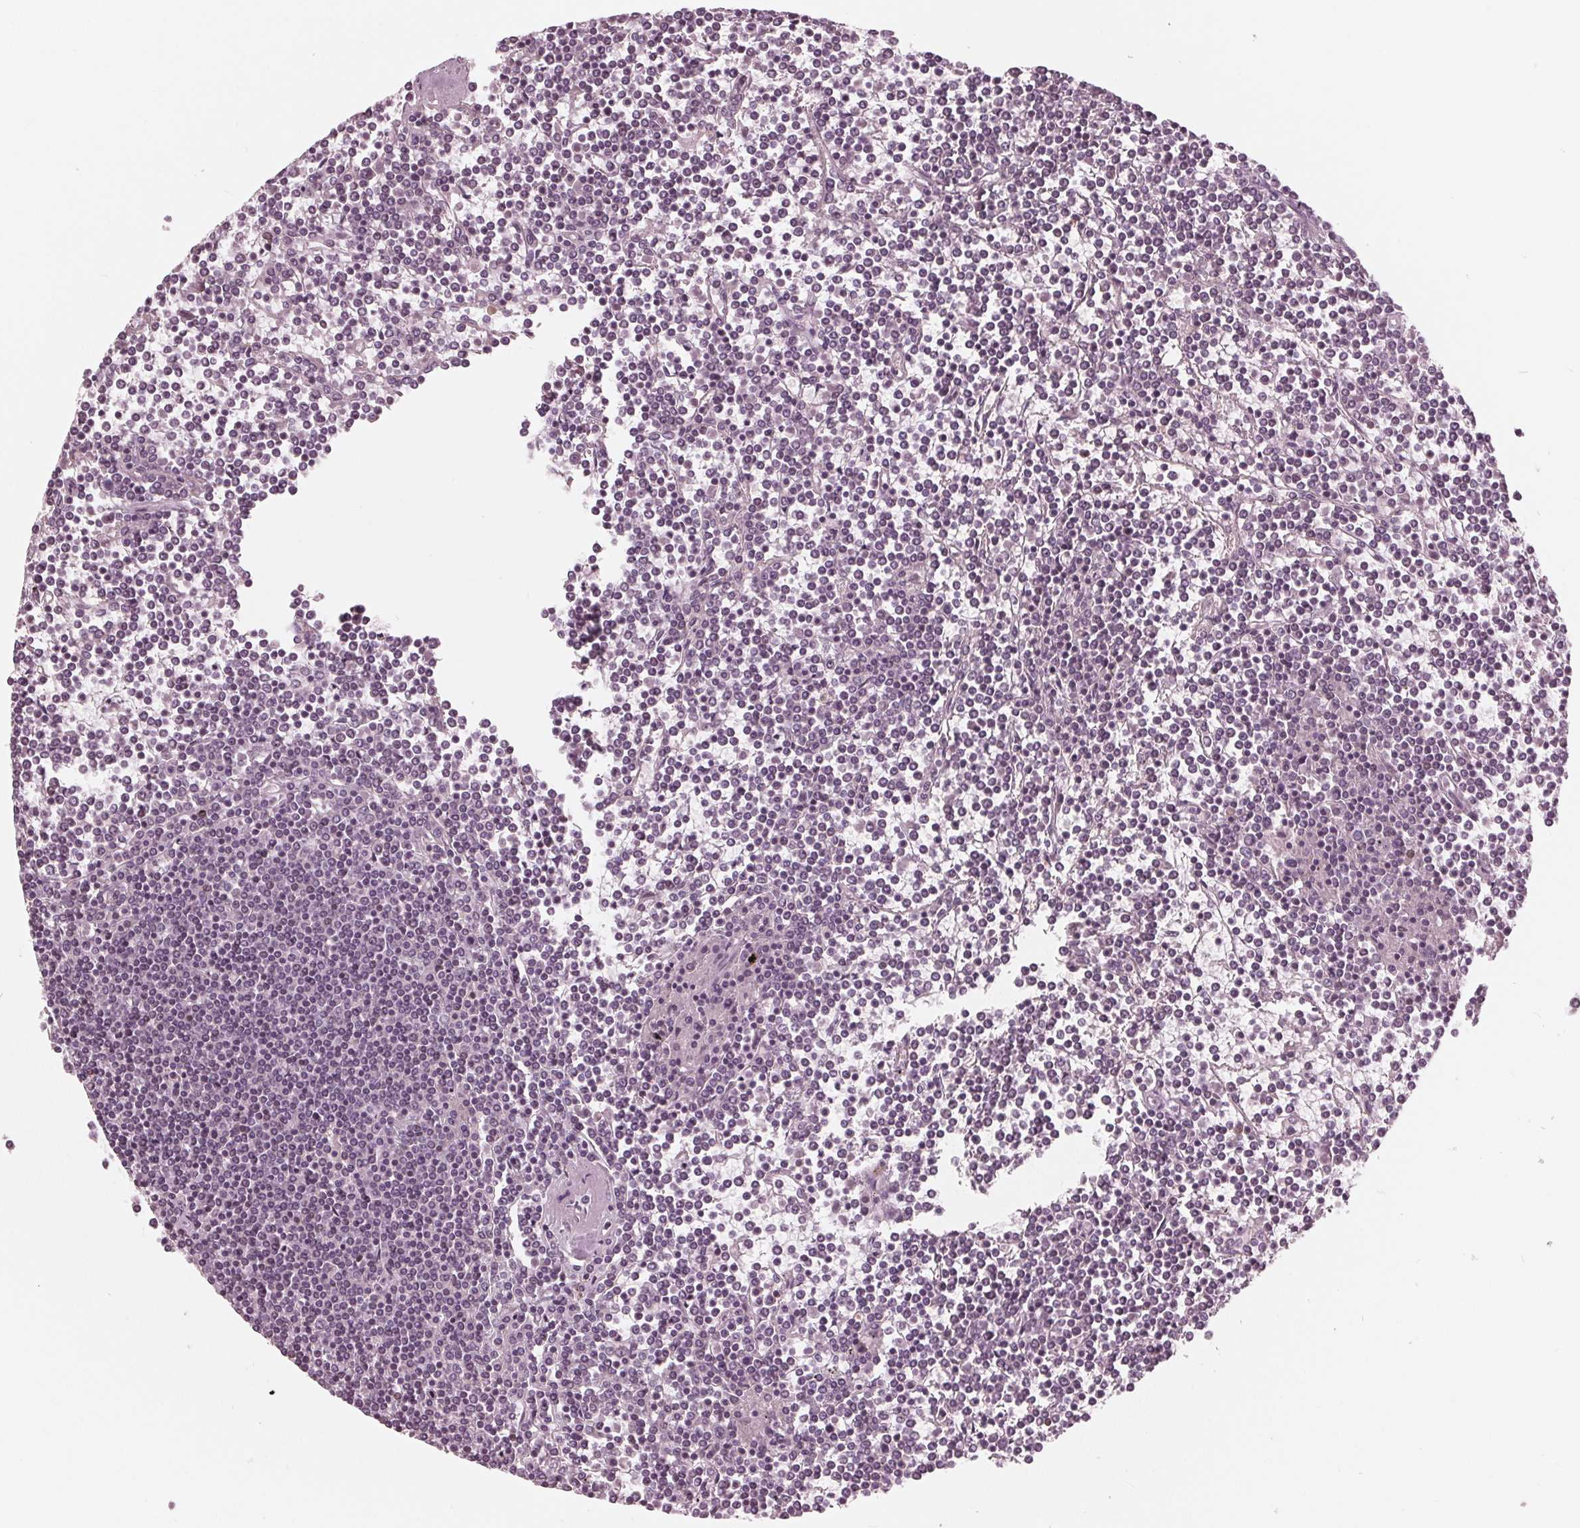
{"staining": {"intensity": "negative", "quantity": "none", "location": "none"}, "tissue": "lymphoma", "cell_type": "Tumor cells", "image_type": "cancer", "snomed": [{"axis": "morphology", "description": "Malignant lymphoma, non-Hodgkin's type, Low grade"}, {"axis": "topography", "description": "Spleen"}], "caption": "Immunohistochemistry histopathology image of human lymphoma stained for a protein (brown), which exhibits no staining in tumor cells. The staining was performed using DAB to visualize the protein expression in brown, while the nuclei were stained in blue with hematoxylin (Magnification: 20x).", "gene": "ING3", "patient": {"sex": "female", "age": 19}}